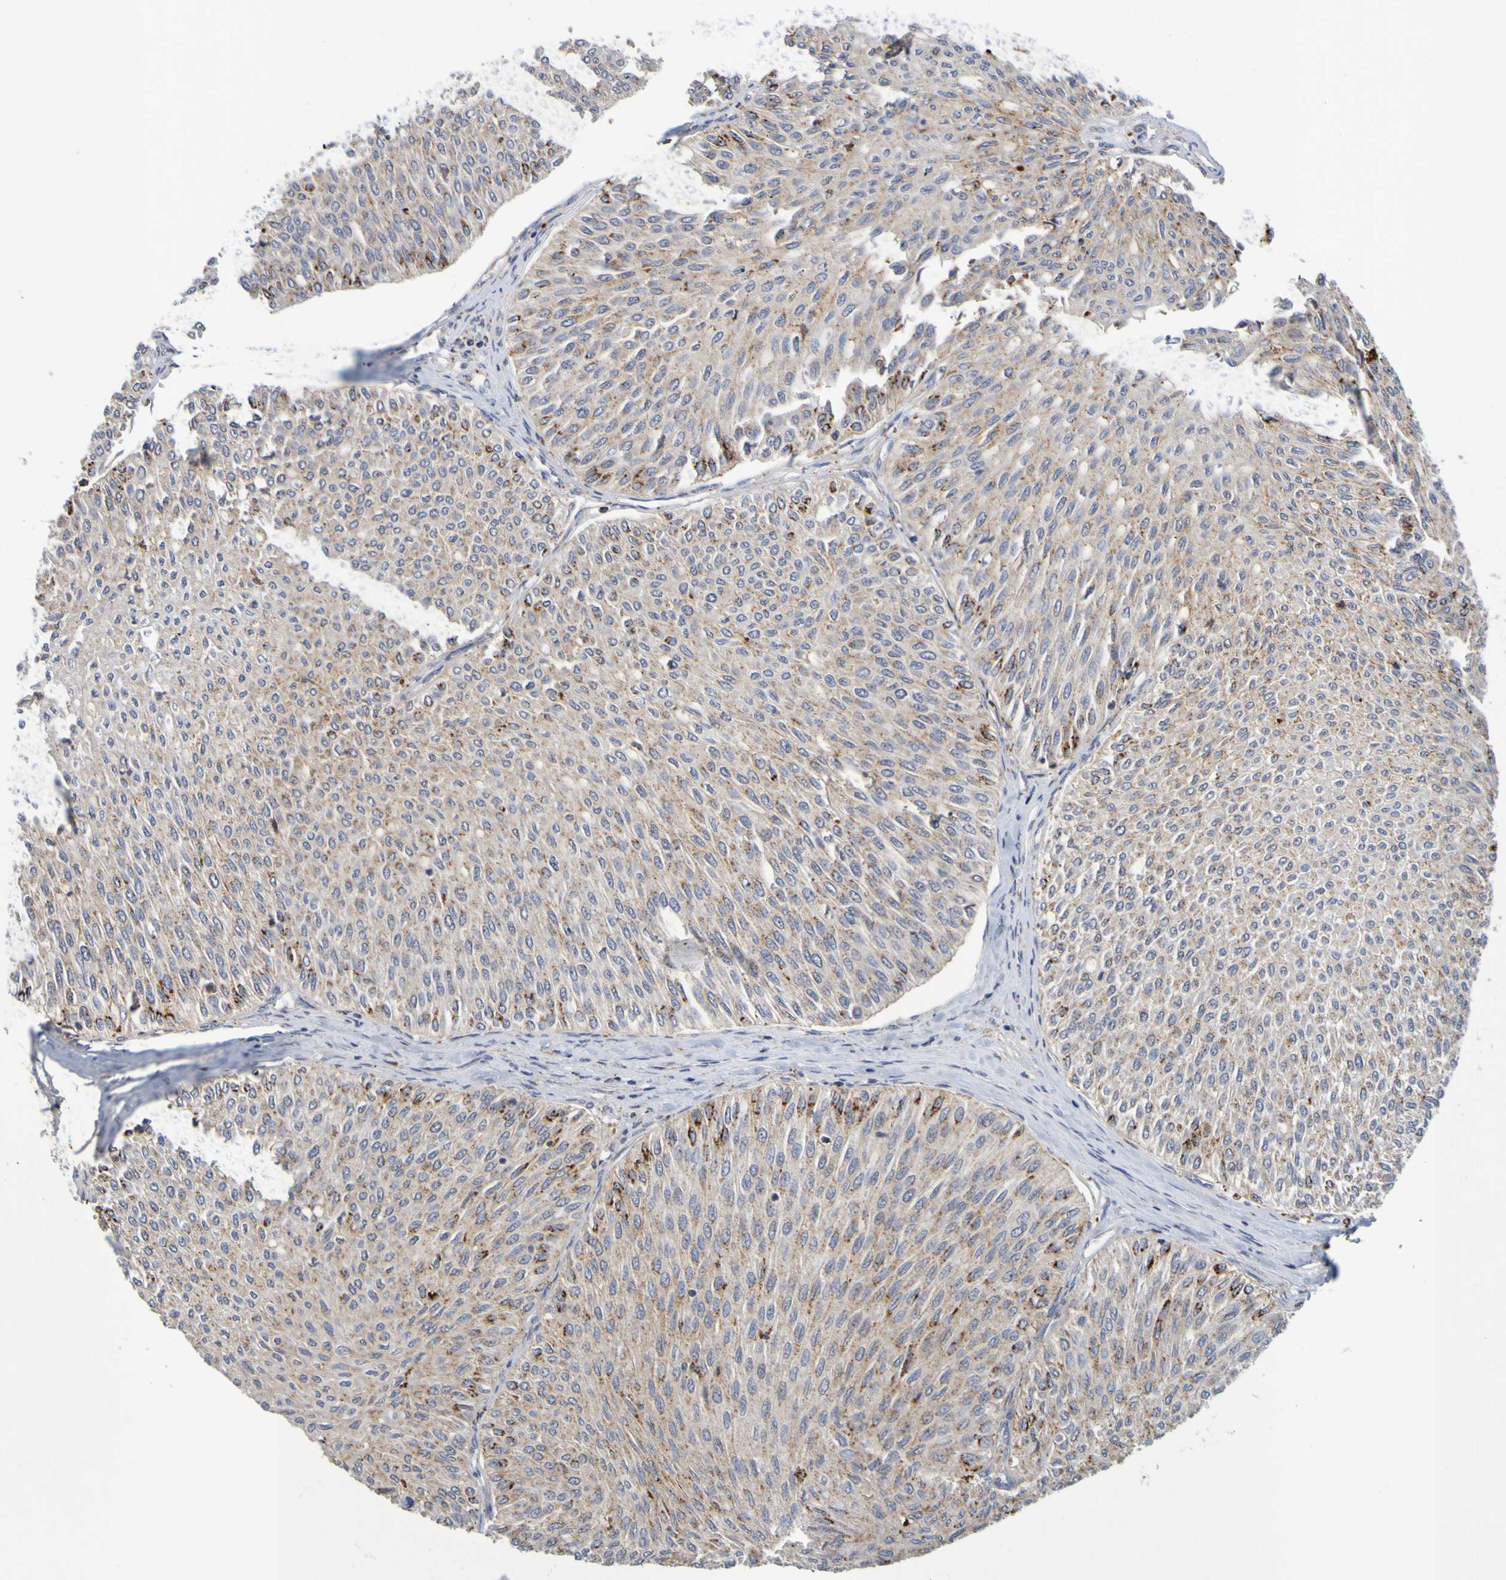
{"staining": {"intensity": "moderate", "quantity": "25%-75%", "location": "cytoplasmic/membranous"}, "tissue": "urothelial cancer", "cell_type": "Tumor cells", "image_type": "cancer", "snomed": [{"axis": "morphology", "description": "Urothelial carcinoma, Low grade"}, {"axis": "topography", "description": "Urinary bladder"}], "caption": "Protein expression by IHC reveals moderate cytoplasmic/membranous positivity in about 25%-75% of tumor cells in urothelial carcinoma (low-grade). (brown staining indicates protein expression, while blue staining denotes nuclei).", "gene": "TPH1", "patient": {"sex": "male", "age": 78}}